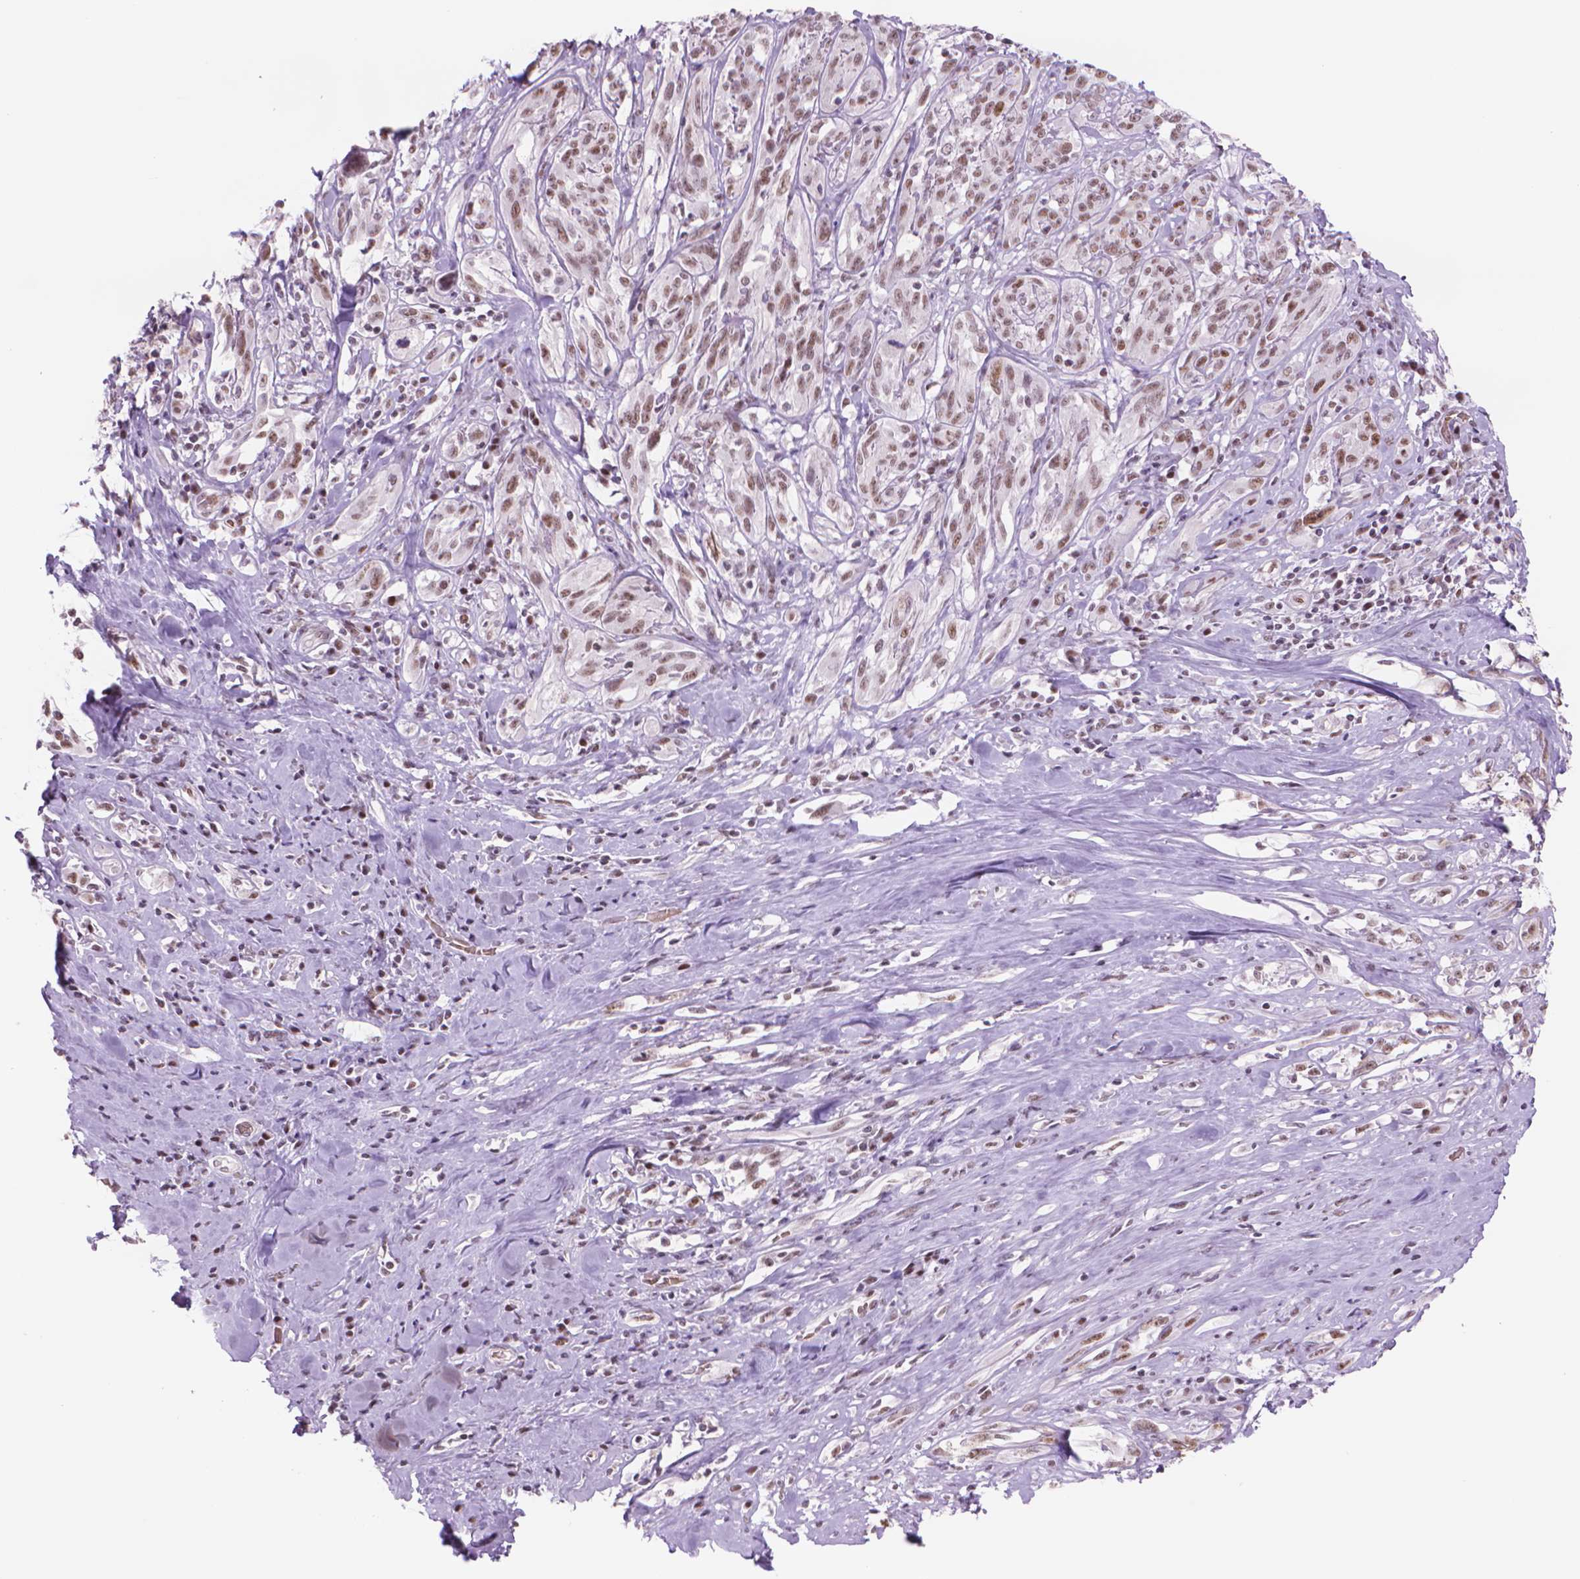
{"staining": {"intensity": "moderate", "quantity": ">75%", "location": "nuclear"}, "tissue": "melanoma", "cell_type": "Tumor cells", "image_type": "cancer", "snomed": [{"axis": "morphology", "description": "Malignant melanoma, NOS"}, {"axis": "topography", "description": "Skin"}], "caption": "Immunohistochemical staining of human melanoma exhibits medium levels of moderate nuclear protein positivity in about >75% of tumor cells.", "gene": "POLR3D", "patient": {"sex": "female", "age": 91}}